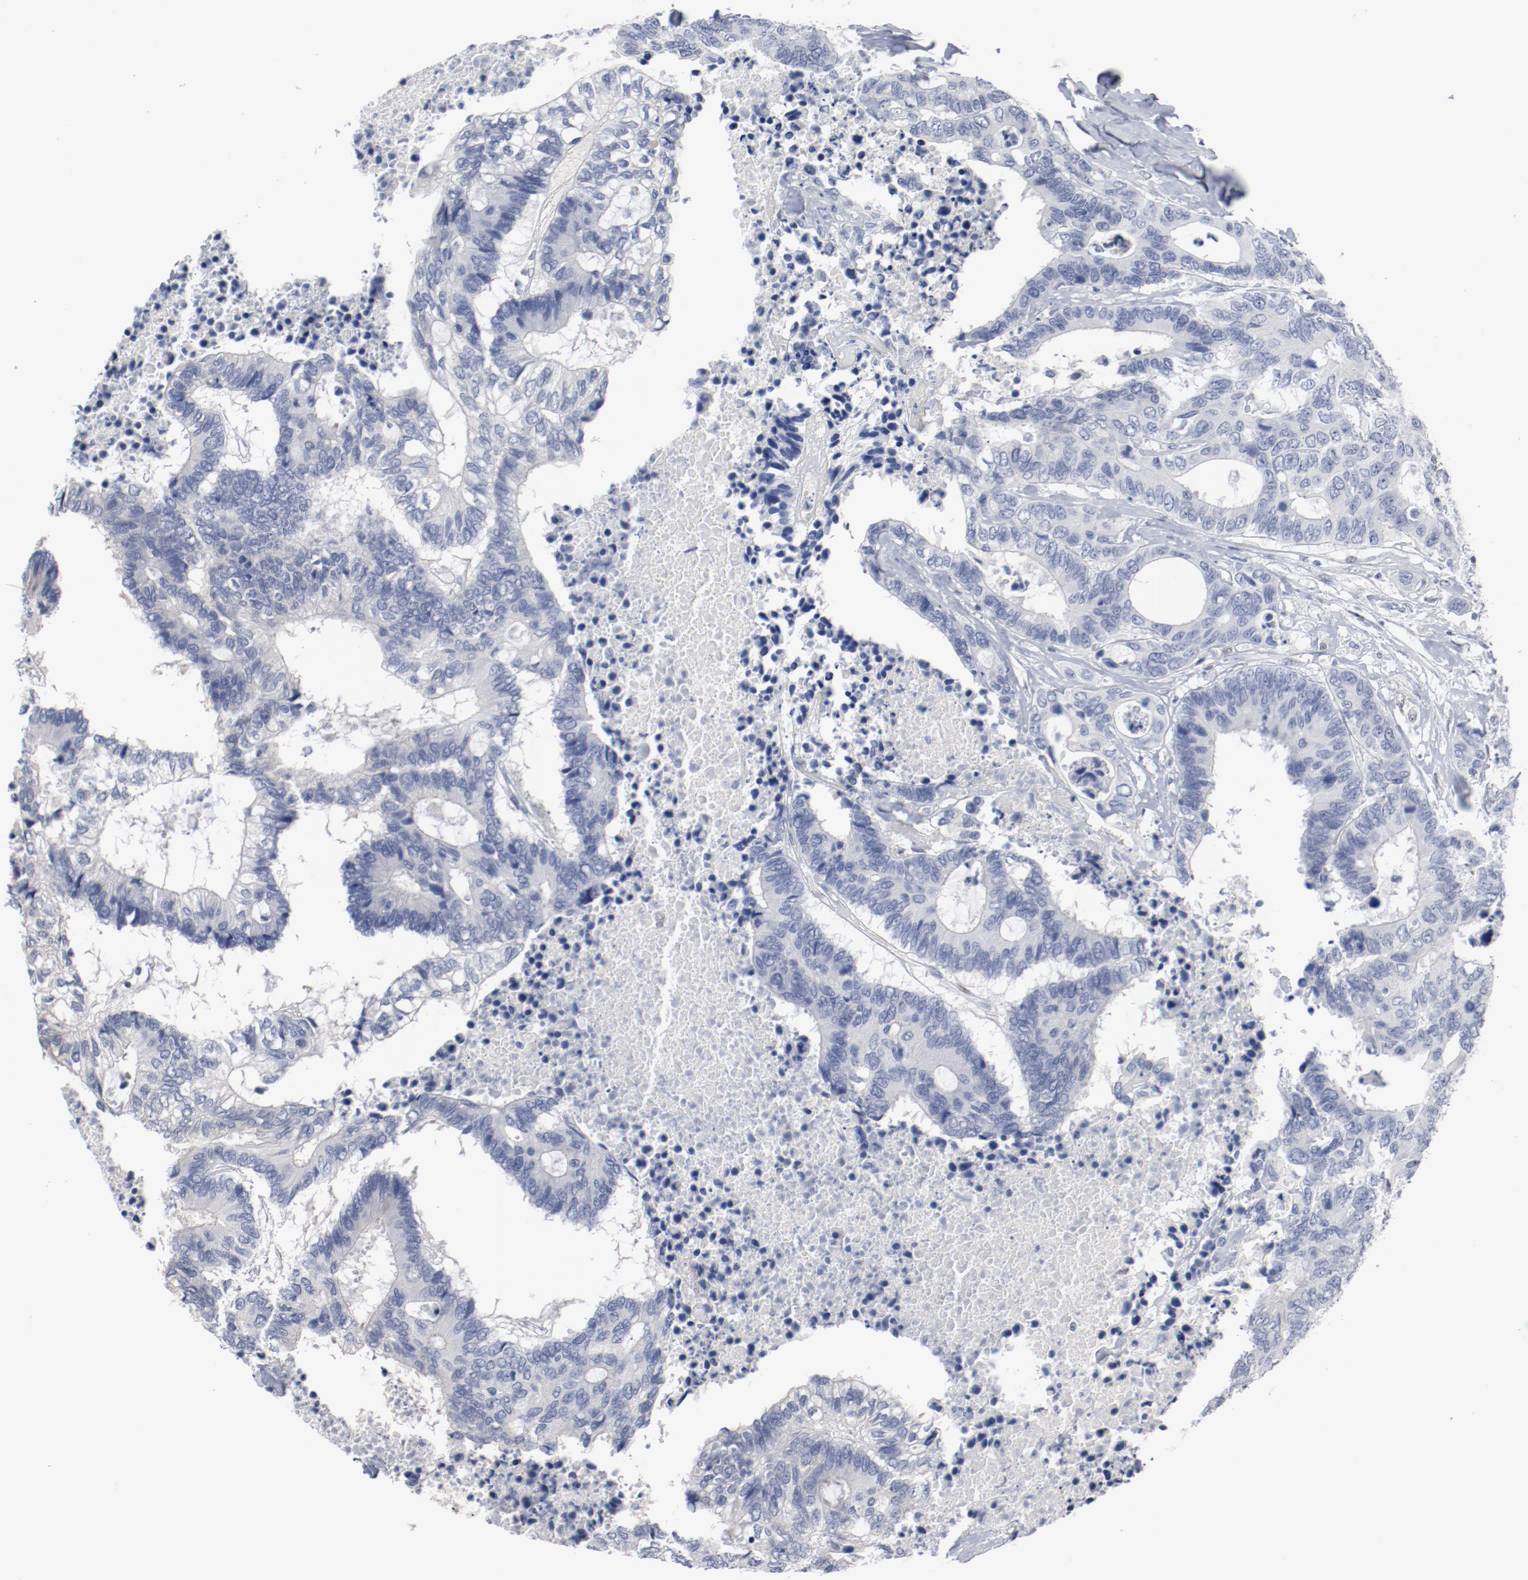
{"staining": {"intensity": "negative", "quantity": "none", "location": "none"}, "tissue": "colorectal cancer", "cell_type": "Tumor cells", "image_type": "cancer", "snomed": [{"axis": "morphology", "description": "Adenocarcinoma, NOS"}, {"axis": "topography", "description": "Rectum"}], "caption": "Immunohistochemistry (IHC) image of colorectal cancer (adenocarcinoma) stained for a protein (brown), which demonstrates no expression in tumor cells.", "gene": "ZEB2", "patient": {"sex": "male", "age": 55}}